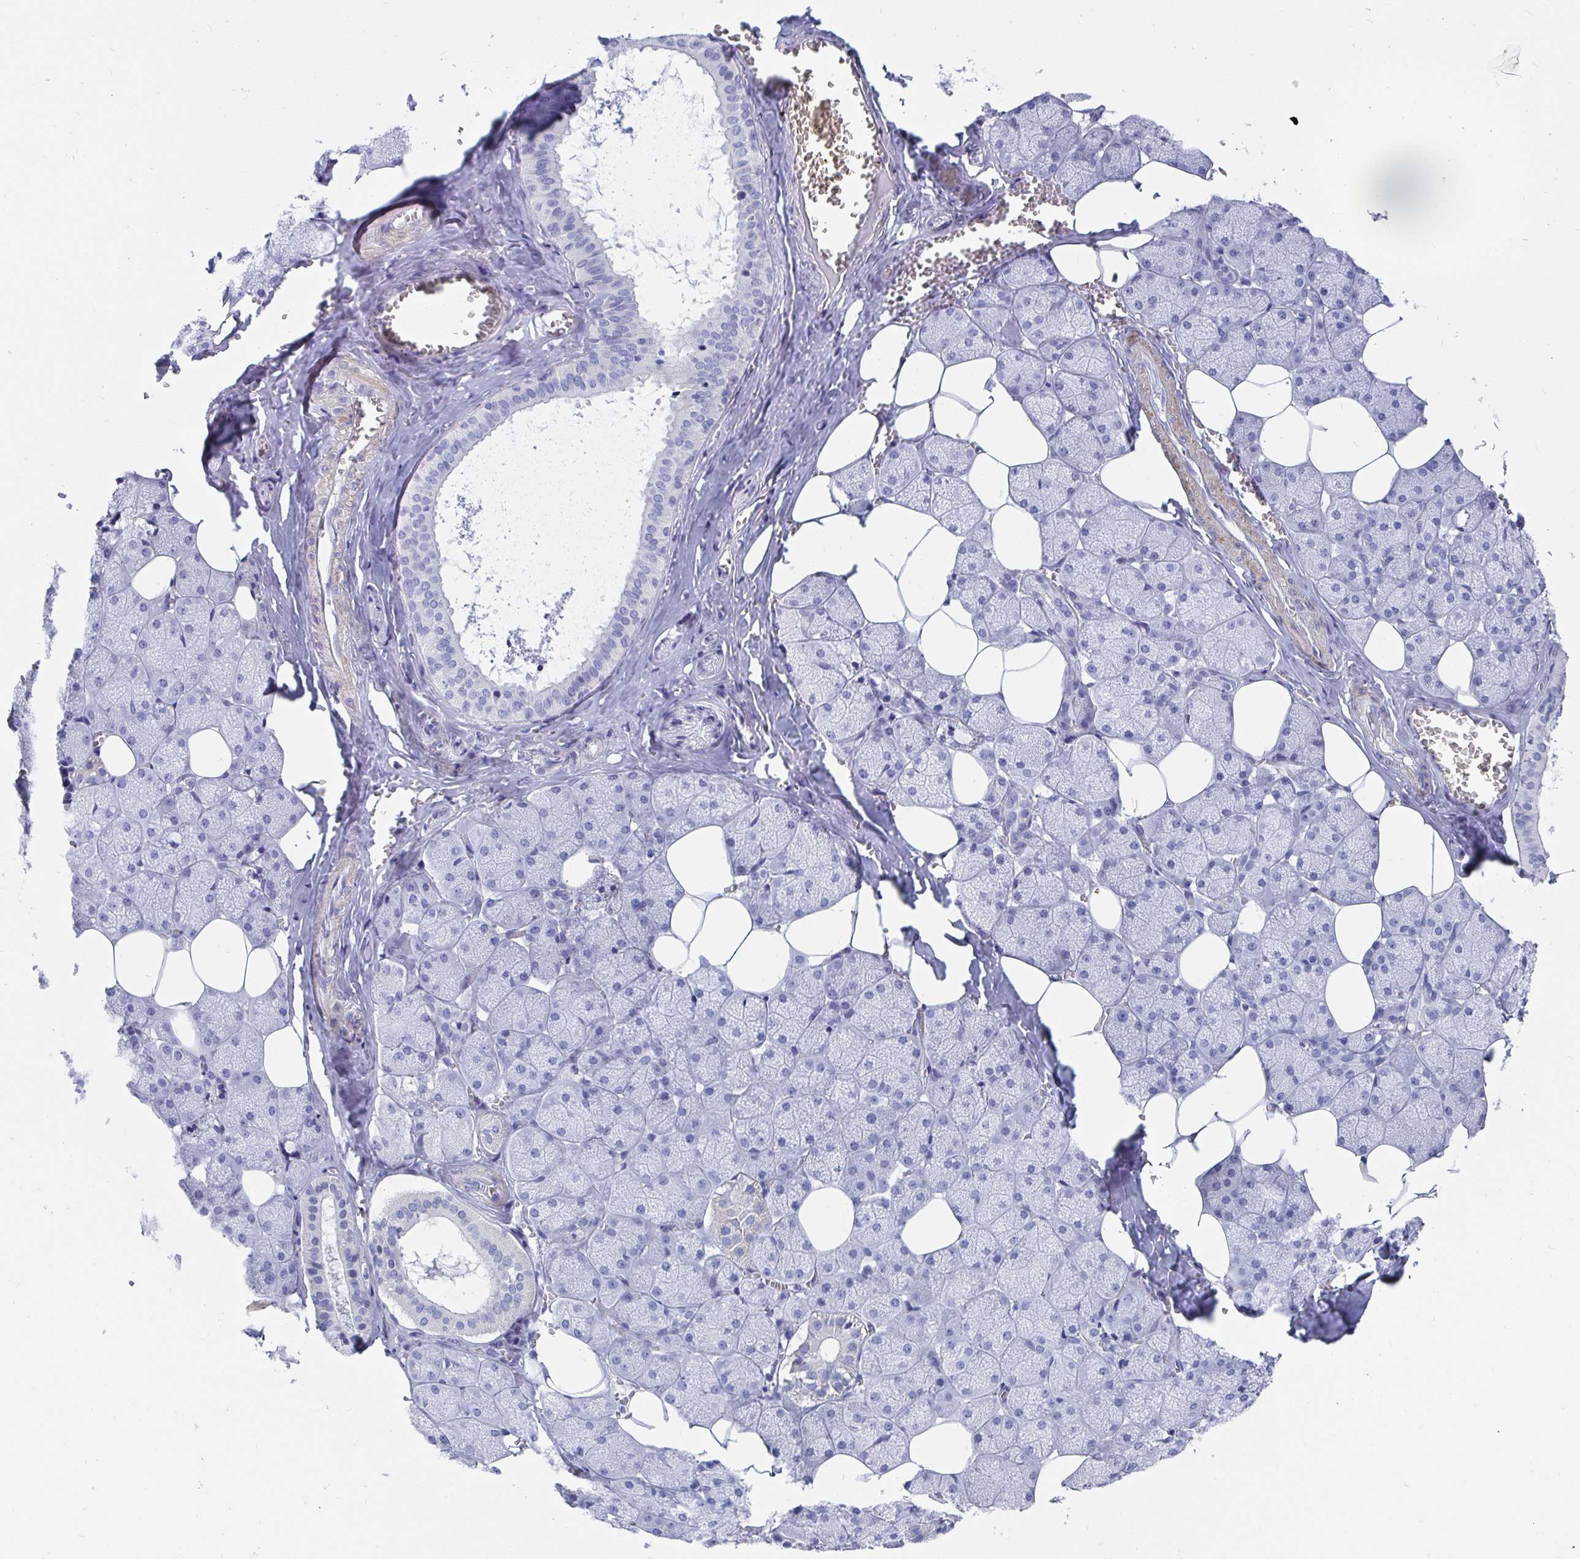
{"staining": {"intensity": "negative", "quantity": "none", "location": "none"}, "tissue": "salivary gland", "cell_type": "Glandular cells", "image_type": "normal", "snomed": [{"axis": "morphology", "description": "Normal tissue, NOS"}, {"axis": "topography", "description": "Salivary gland"}, {"axis": "topography", "description": "Peripheral nerve tissue"}], "caption": "Immunohistochemistry (IHC) photomicrograph of normal salivary gland stained for a protein (brown), which shows no expression in glandular cells.", "gene": "ZFP82", "patient": {"sex": "male", "age": 38}}